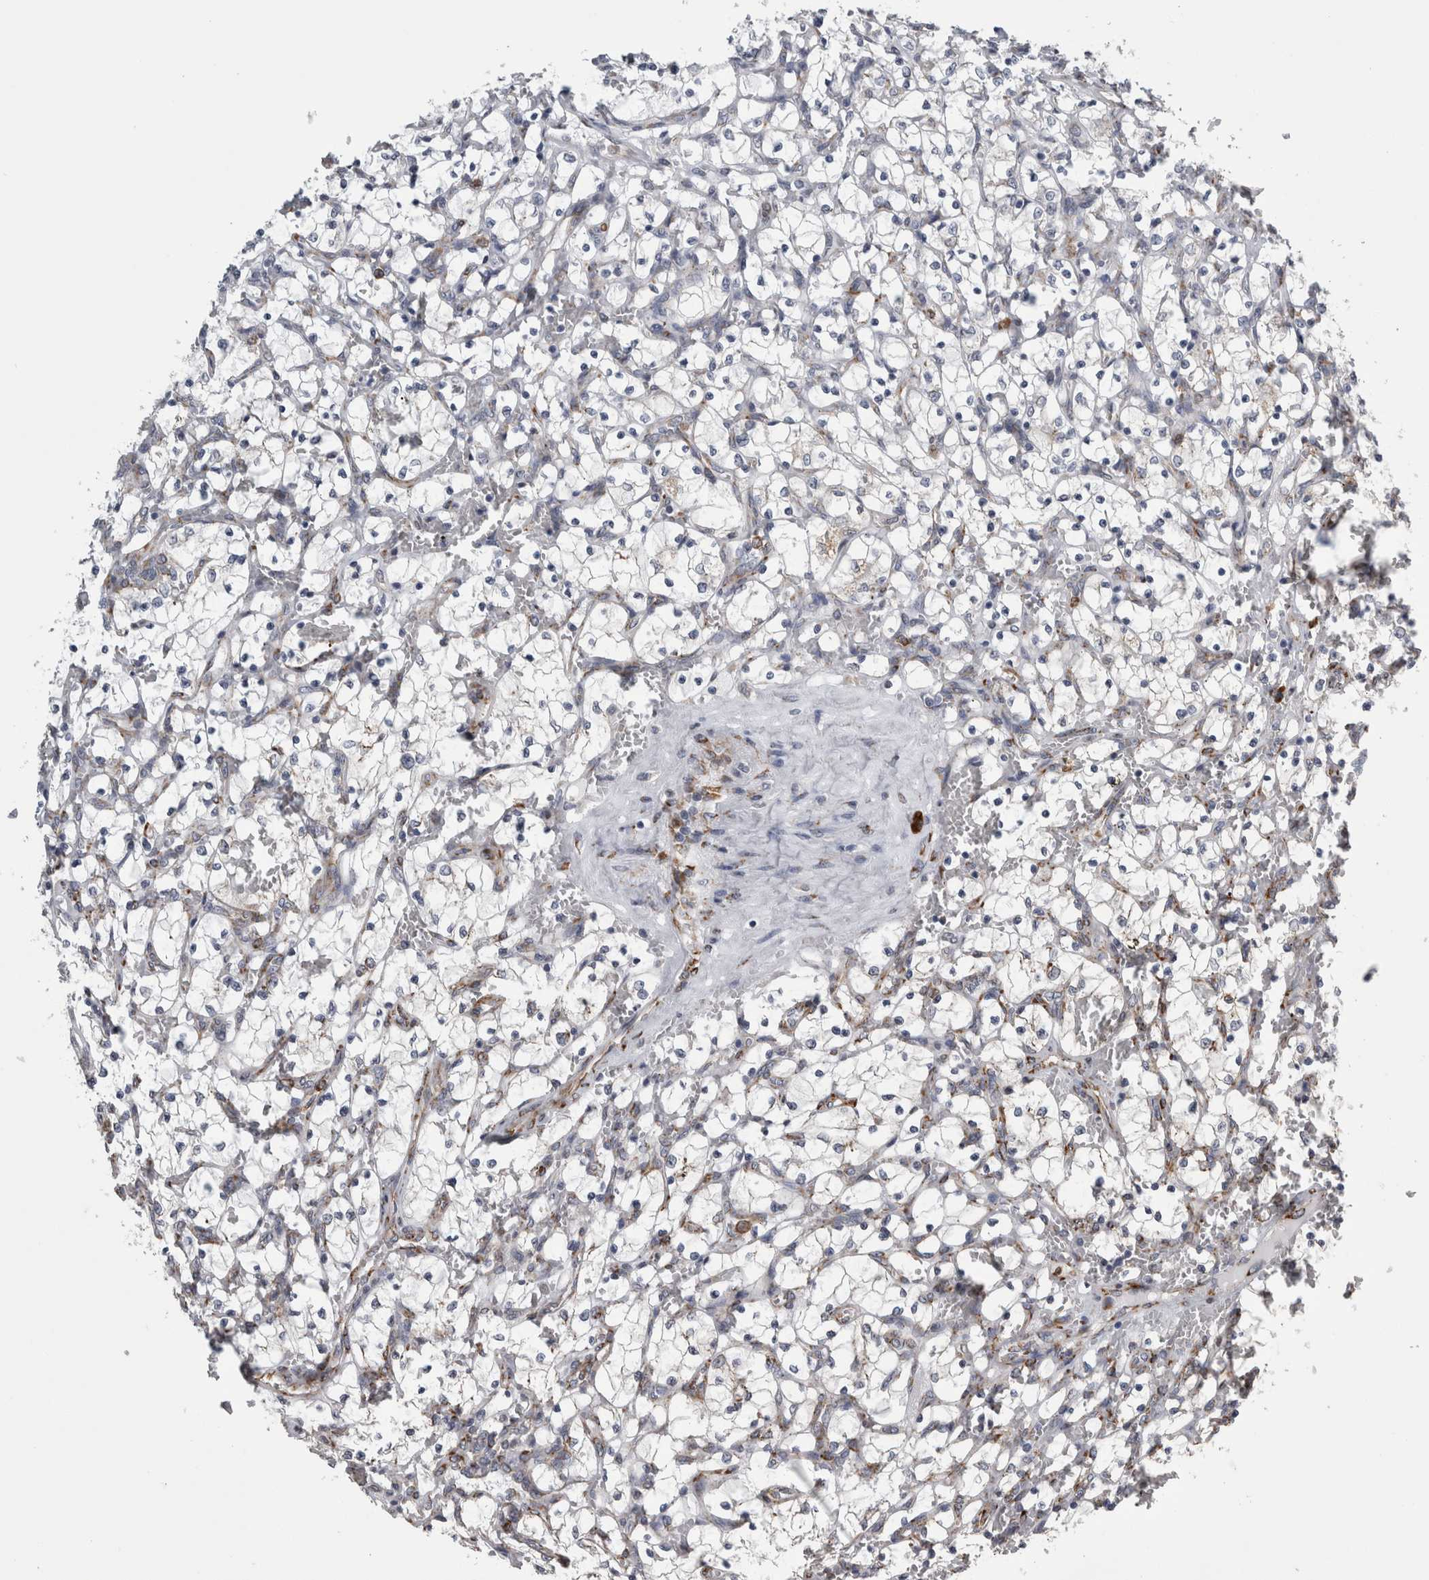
{"staining": {"intensity": "negative", "quantity": "none", "location": "none"}, "tissue": "renal cancer", "cell_type": "Tumor cells", "image_type": "cancer", "snomed": [{"axis": "morphology", "description": "Adenocarcinoma, NOS"}, {"axis": "topography", "description": "Kidney"}], "caption": "Tumor cells are negative for brown protein staining in renal cancer (adenocarcinoma).", "gene": "FHIP2B", "patient": {"sex": "female", "age": 69}}